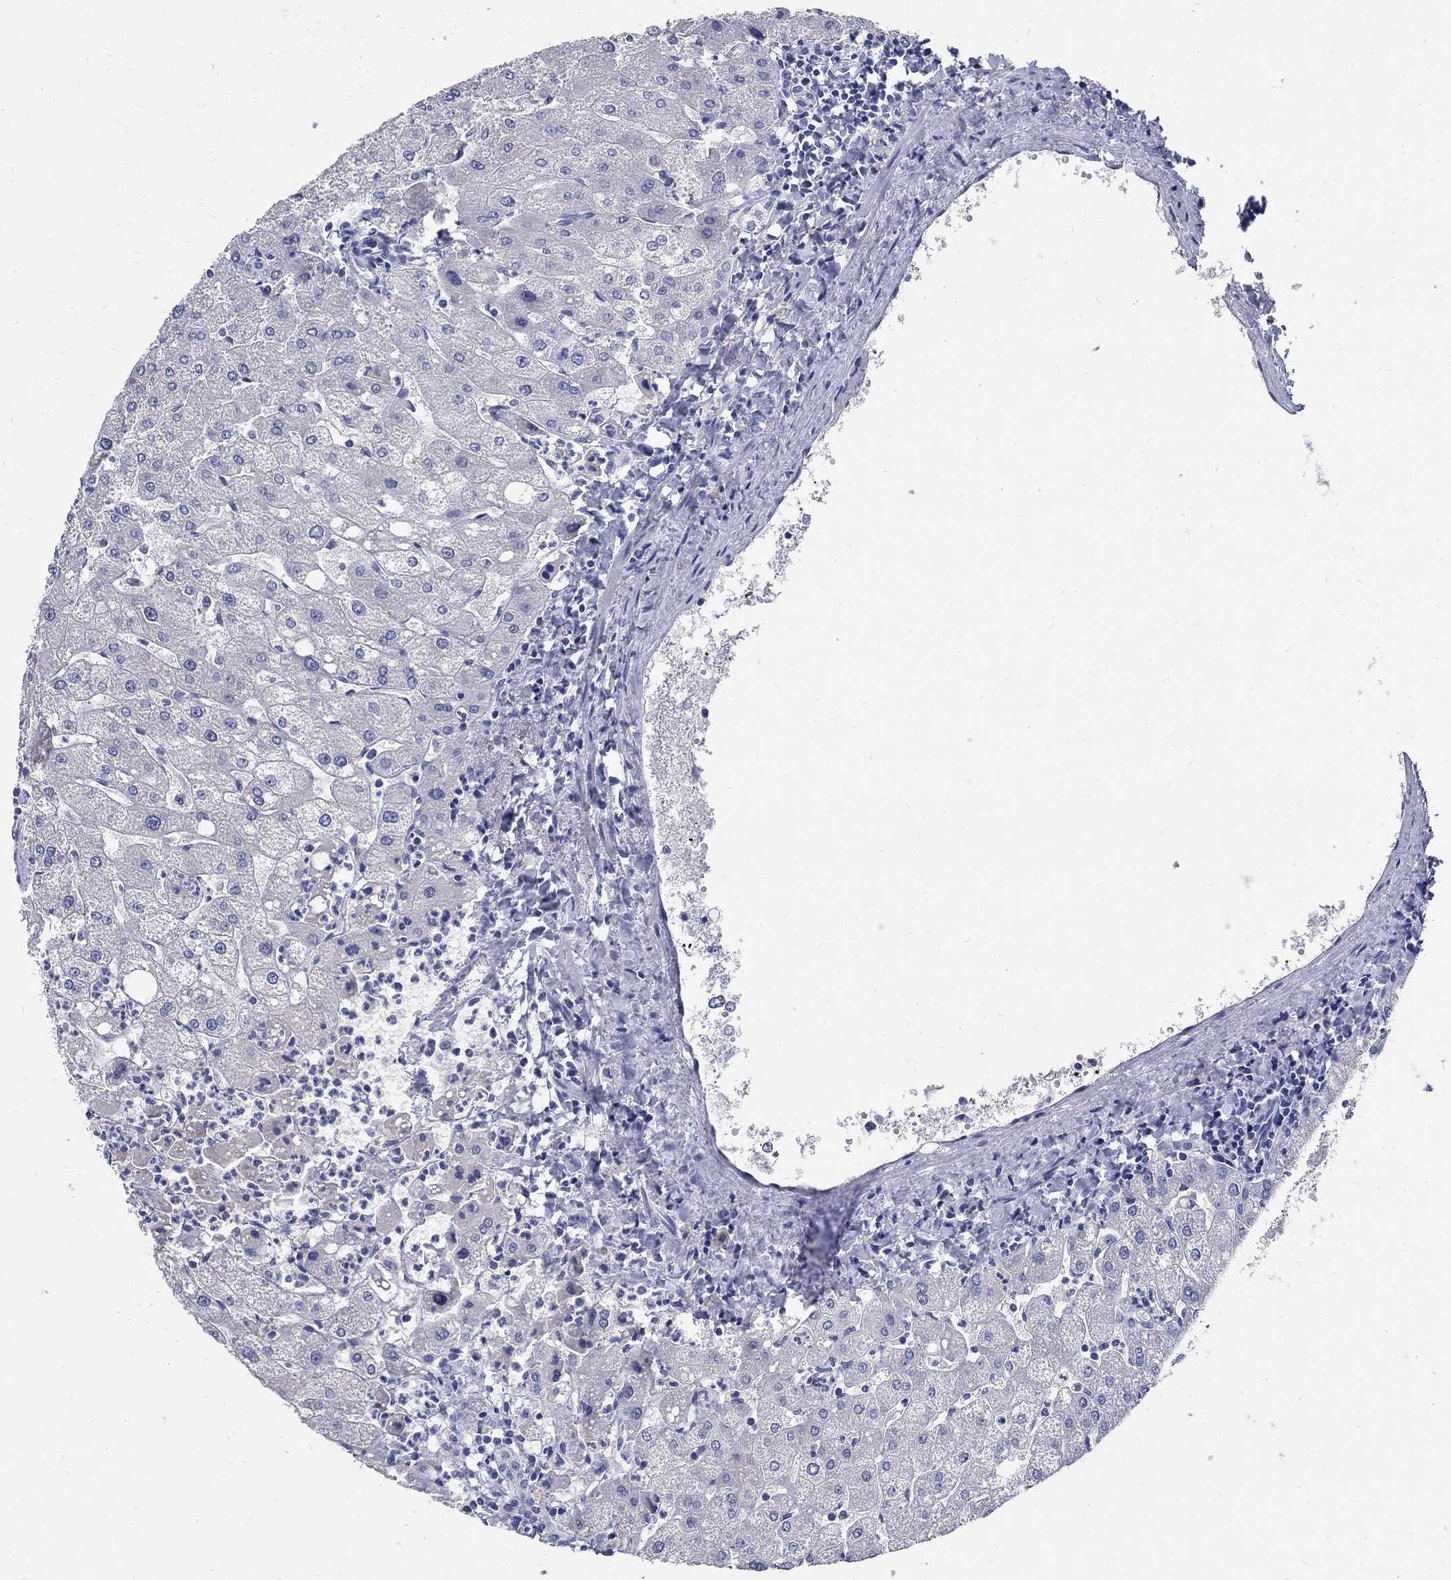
{"staining": {"intensity": "negative", "quantity": "none", "location": "none"}, "tissue": "liver", "cell_type": "Cholangiocytes", "image_type": "normal", "snomed": [{"axis": "morphology", "description": "Normal tissue, NOS"}, {"axis": "topography", "description": "Liver"}], "caption": "Protein analysis of normal liver reveals no significant staining in cholangiocytes.", "gene": "SOX2", "patient": {"sex": "male", "age": 67}}